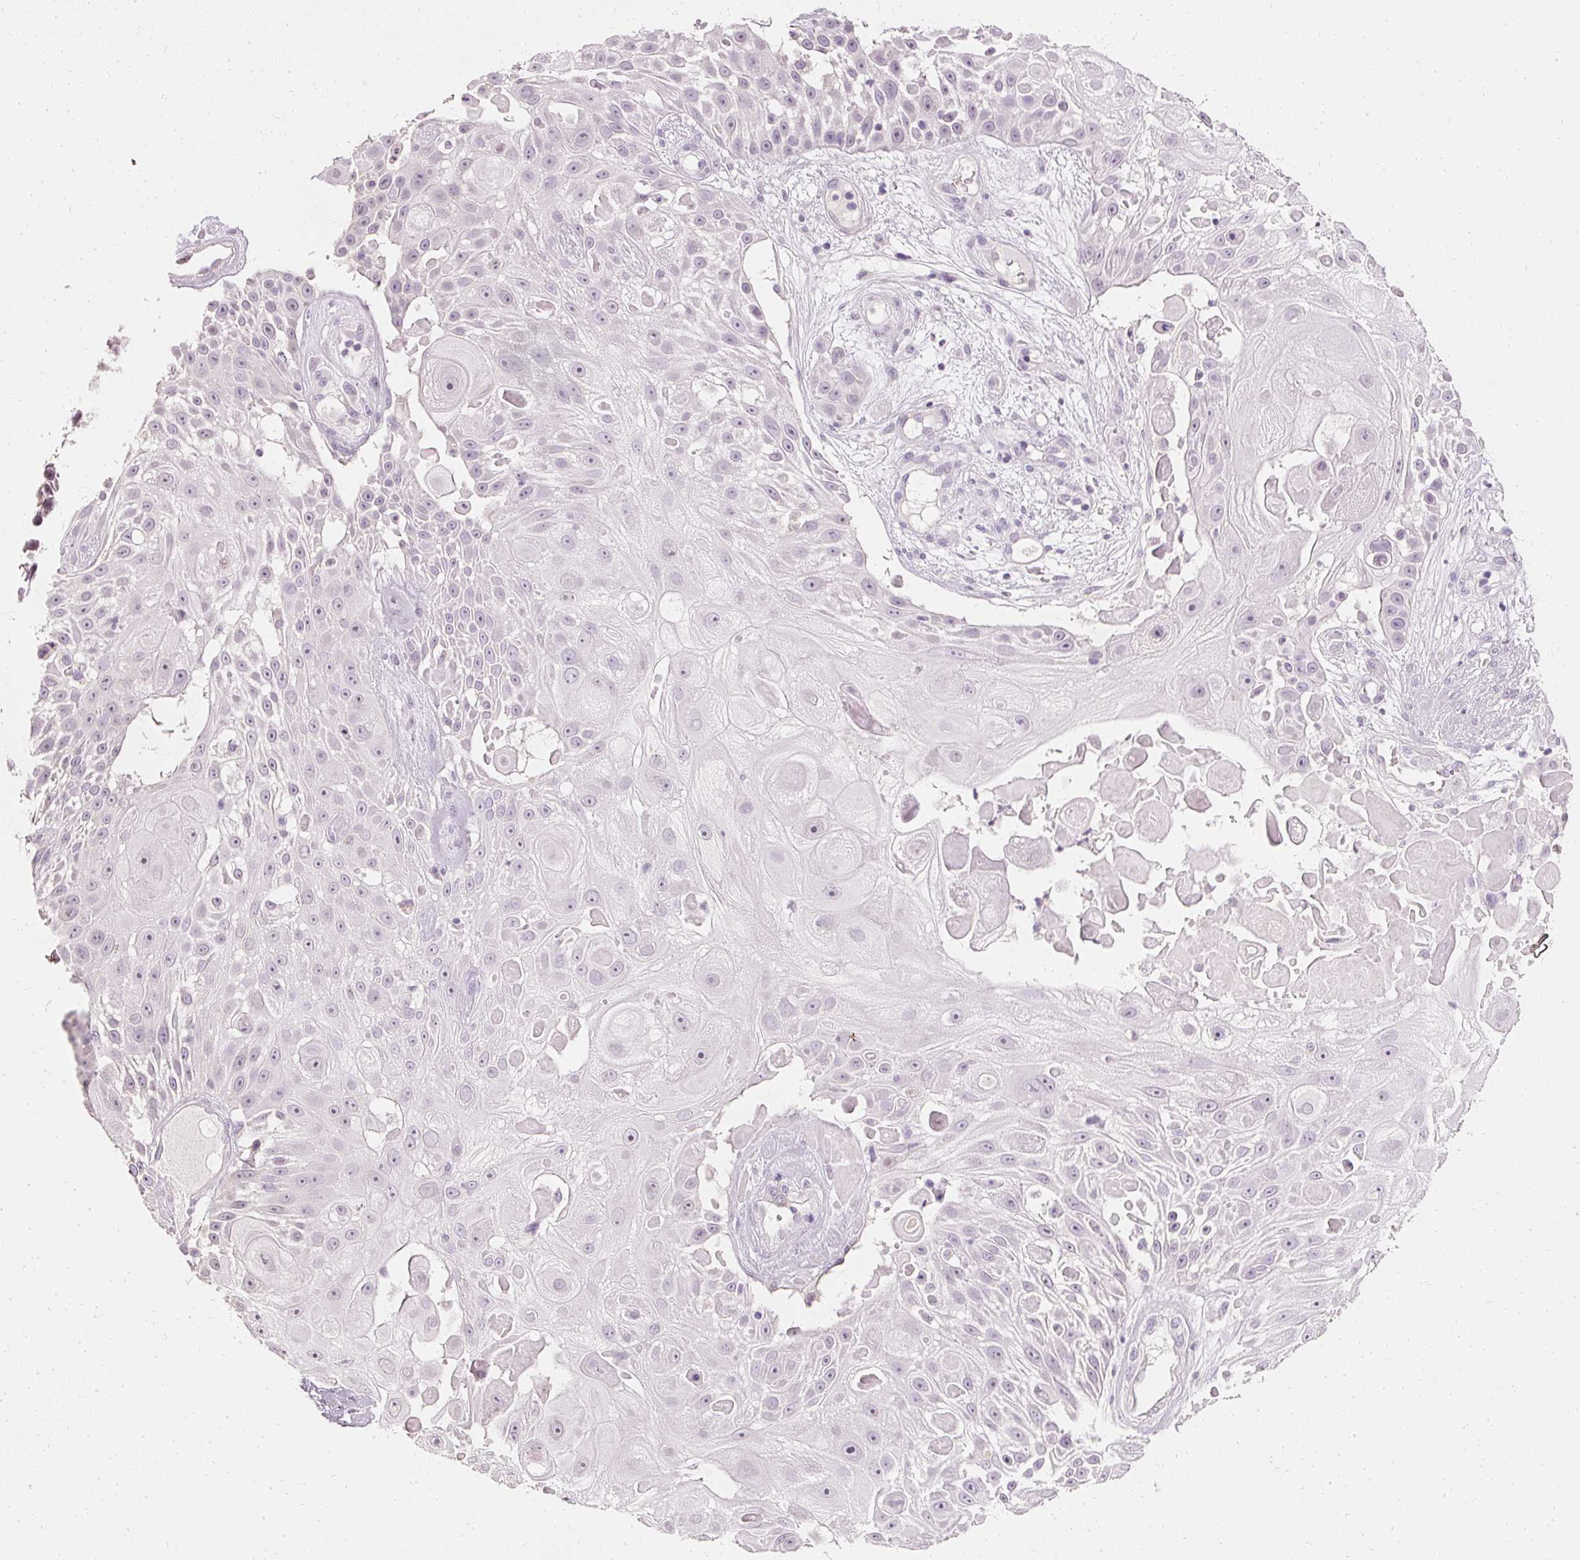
{"staining": {"intensity": "weak", "quantity": "<25%", "location": "nuclear"}, "tissue": "skin cancer", "cell_type": "Tumor cells", "image_type": "cancer", "snomed": [{"axis": "morphology", "description": "Squamous cell carcinoma, NOS"}, {"axis": "topography", "description": "Skin"}], "caption": "Tumor cells show no significant expression in skin squamous cell carcinoma. The staining was performed using DAB (3,3'-diaminobenzidine) to visualize the protein expression in brown, while the nuclei were stained in blue with hematoxylin (Magnification: 20x).", "gene": "ELAVL3", "patient": {"sex": "female", "age": 86}}